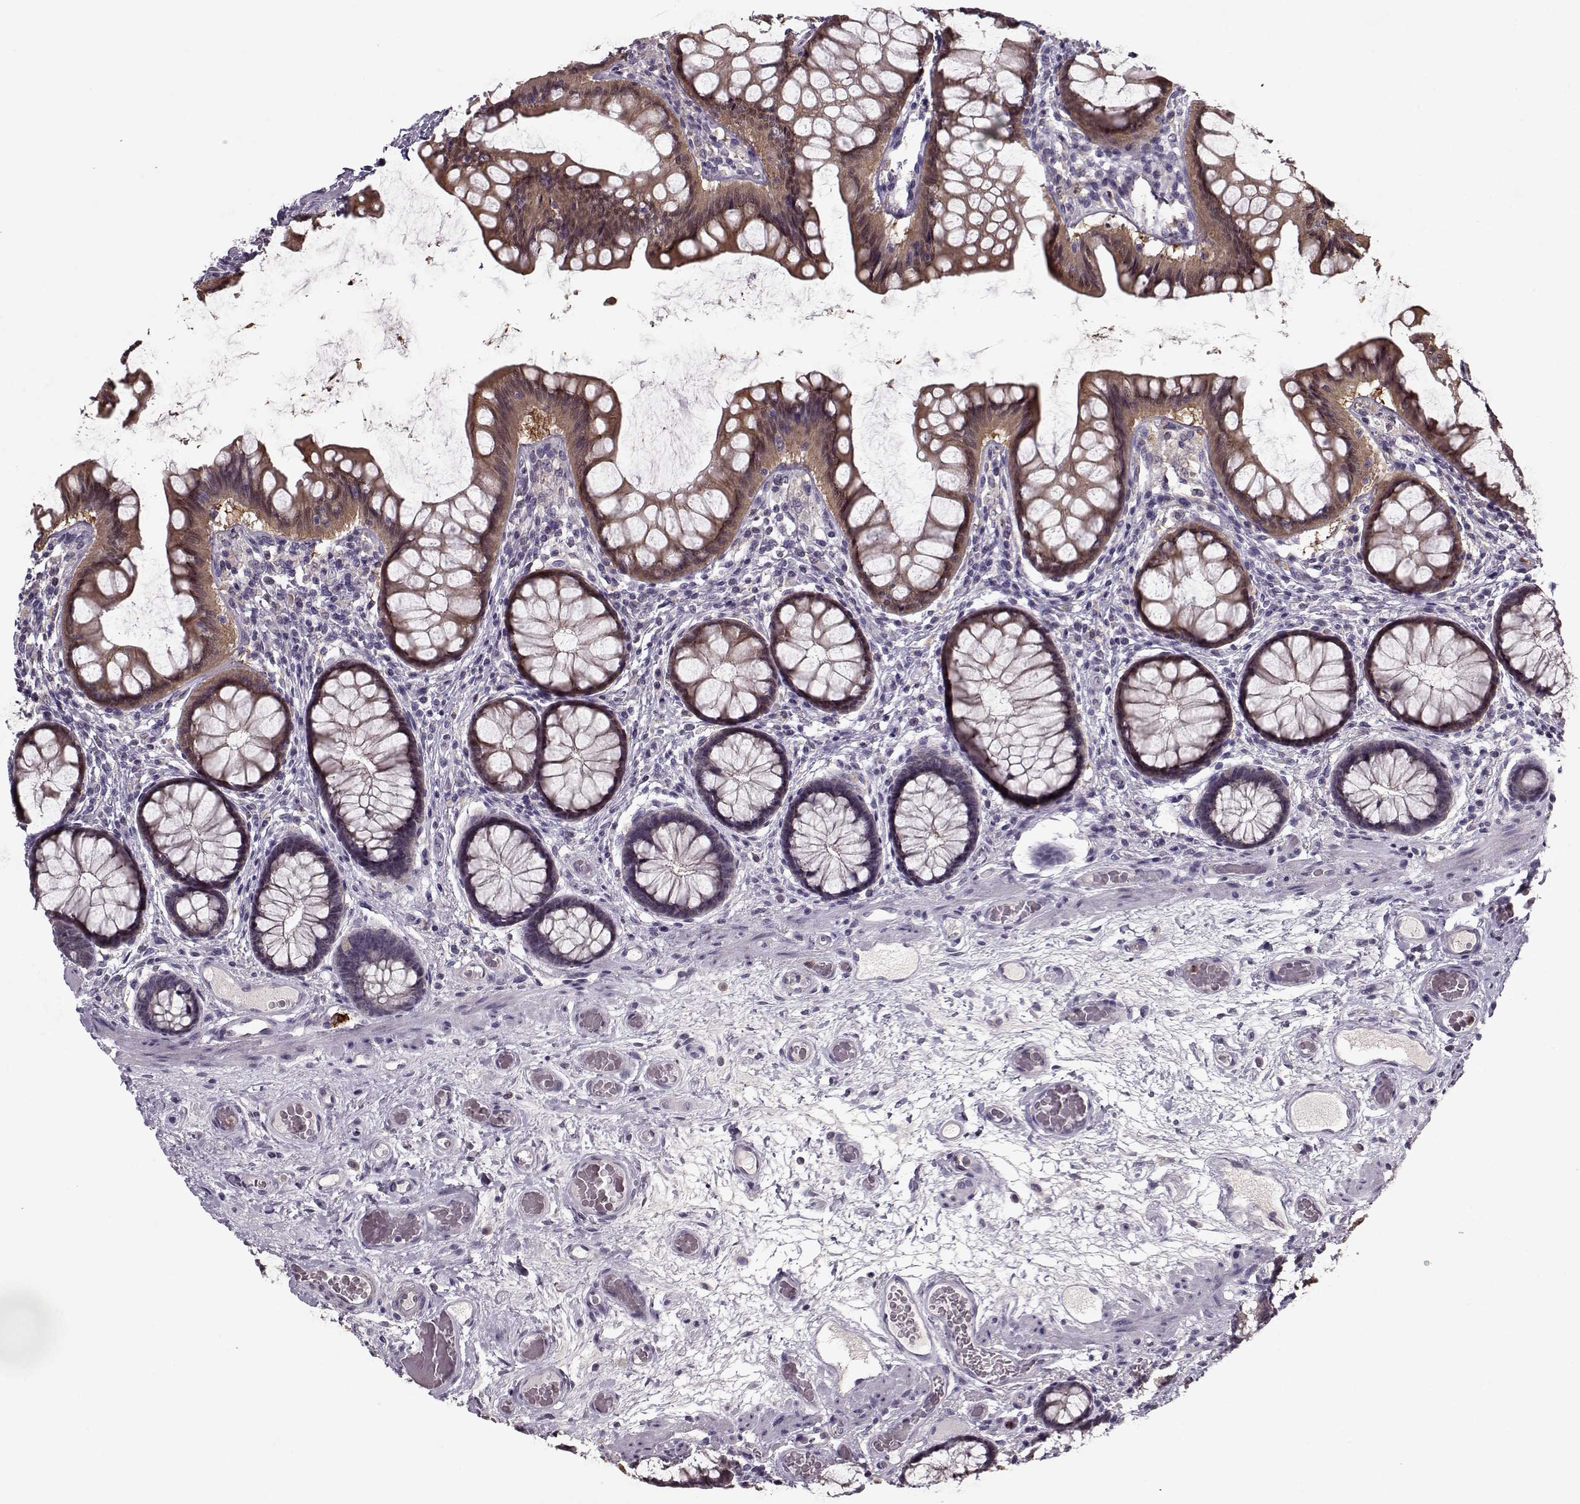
{"staining": {"intensity": "negative", "quantity": "none", "location": "none"}, "tissue": "colon", "cell_type": "Endothelial cells", "image_type": "normal", "snomed": [{"axis": "morphology", "description": "Normal tissue, NOS"}, {"axis": "topography", "description": "Colon"}], "caption": "Immunohistochemical staining of unremarkable human colon demonstrates no significant expression in endothelial cells.", "gene": "ACOT11", "patient": {"sex": "female", "age": 65}}